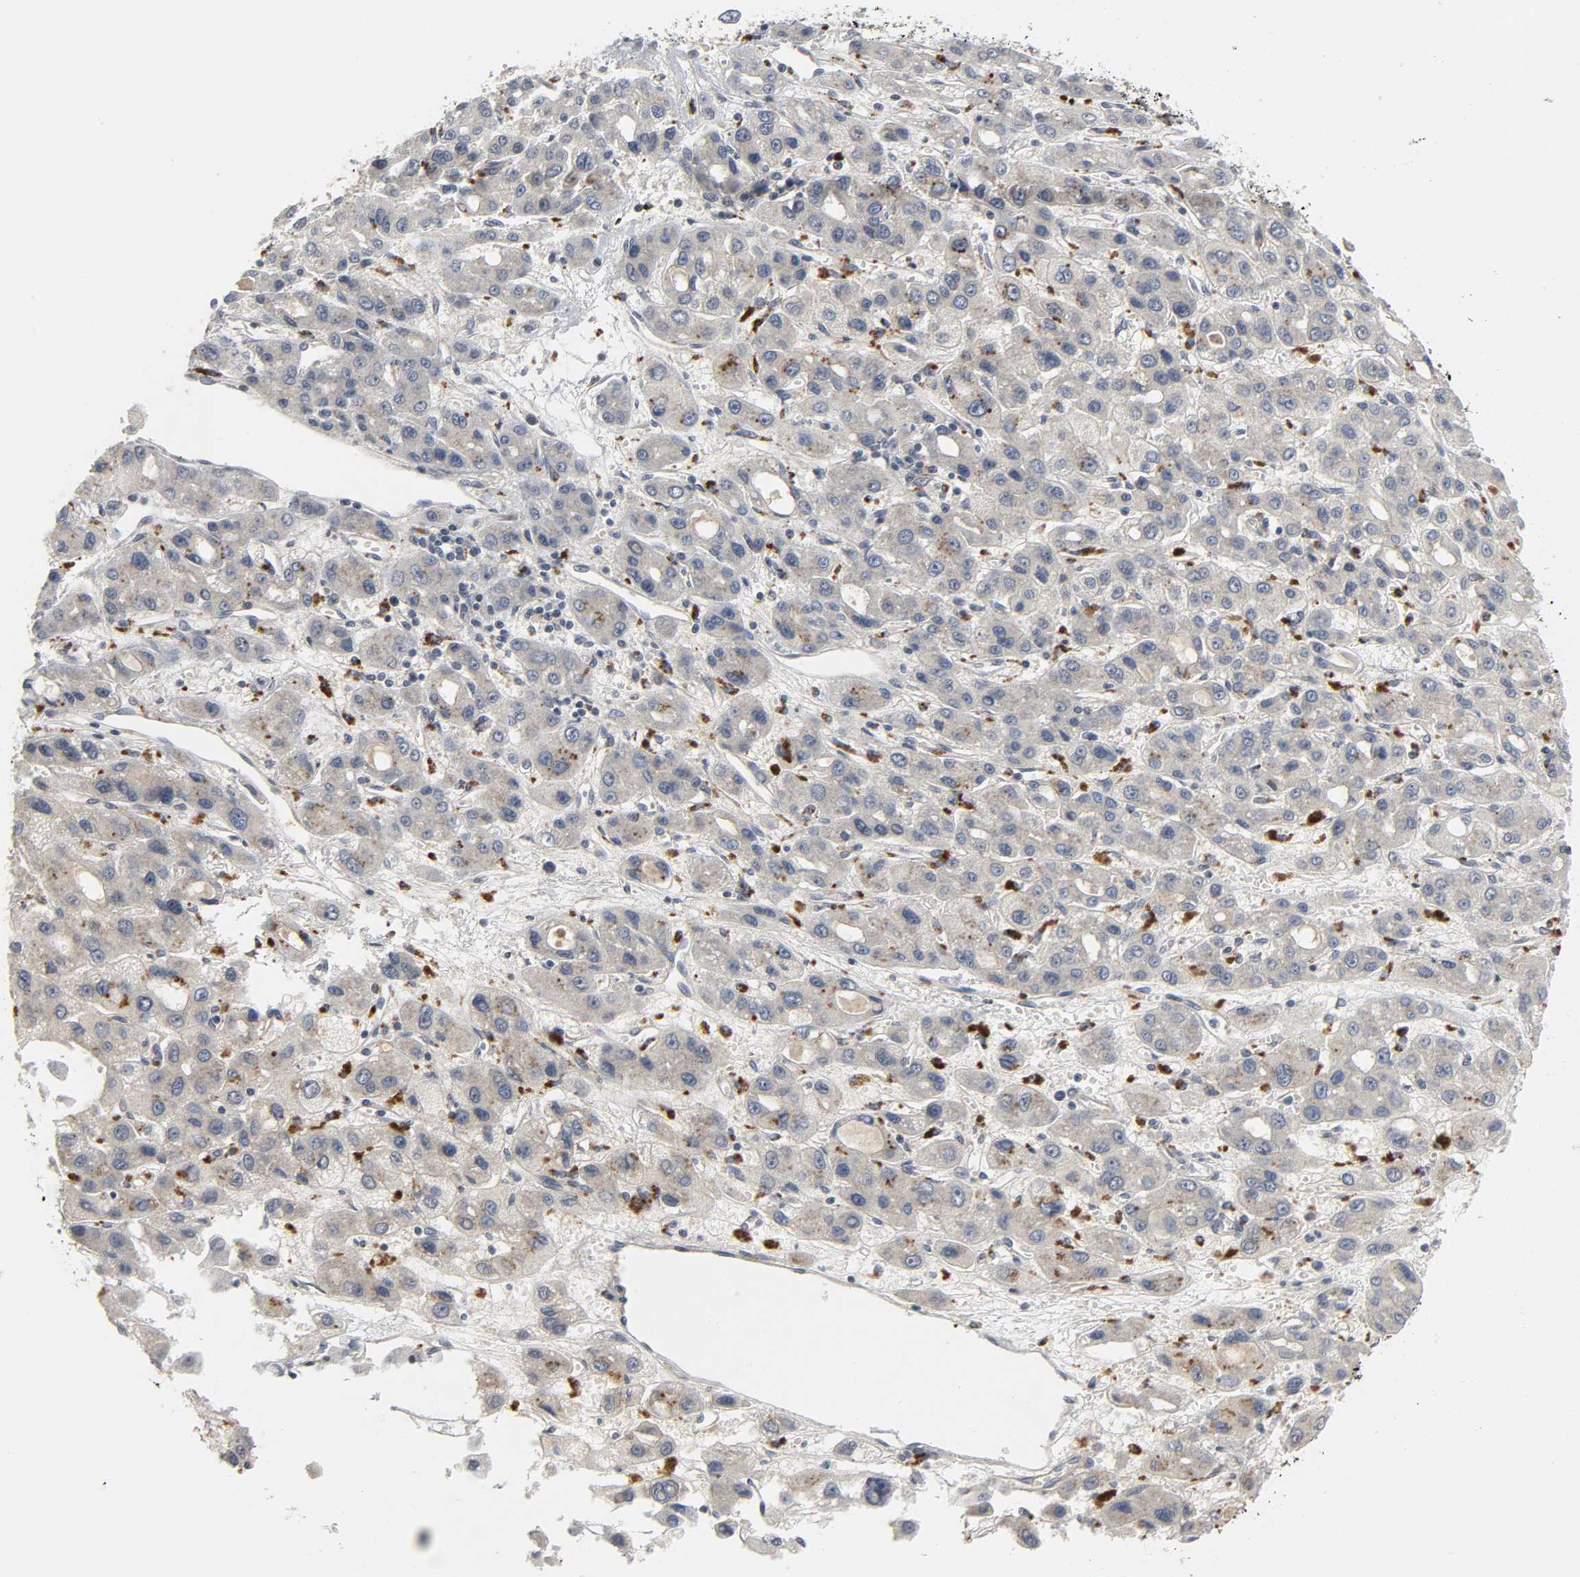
{"staining": {"intensity": "weak", "quantity": ">75%", "location": "cytoplasmic/membranous"}, "tissue": "liver cancer", "cell_type": "Tumor cells", "image_type": "cancer", "snomed": [{"axis": "morphology", "description": "Carcinoma, Hepatocellular, NOS"}, {"axis": "topography", "description": "Liver"}], "caption": "Human liver cancer stained with a protein marker shows weak staining in tumor cells.", "gene": "CLIP1", "patient": {"sex": "male", "age": 55}}